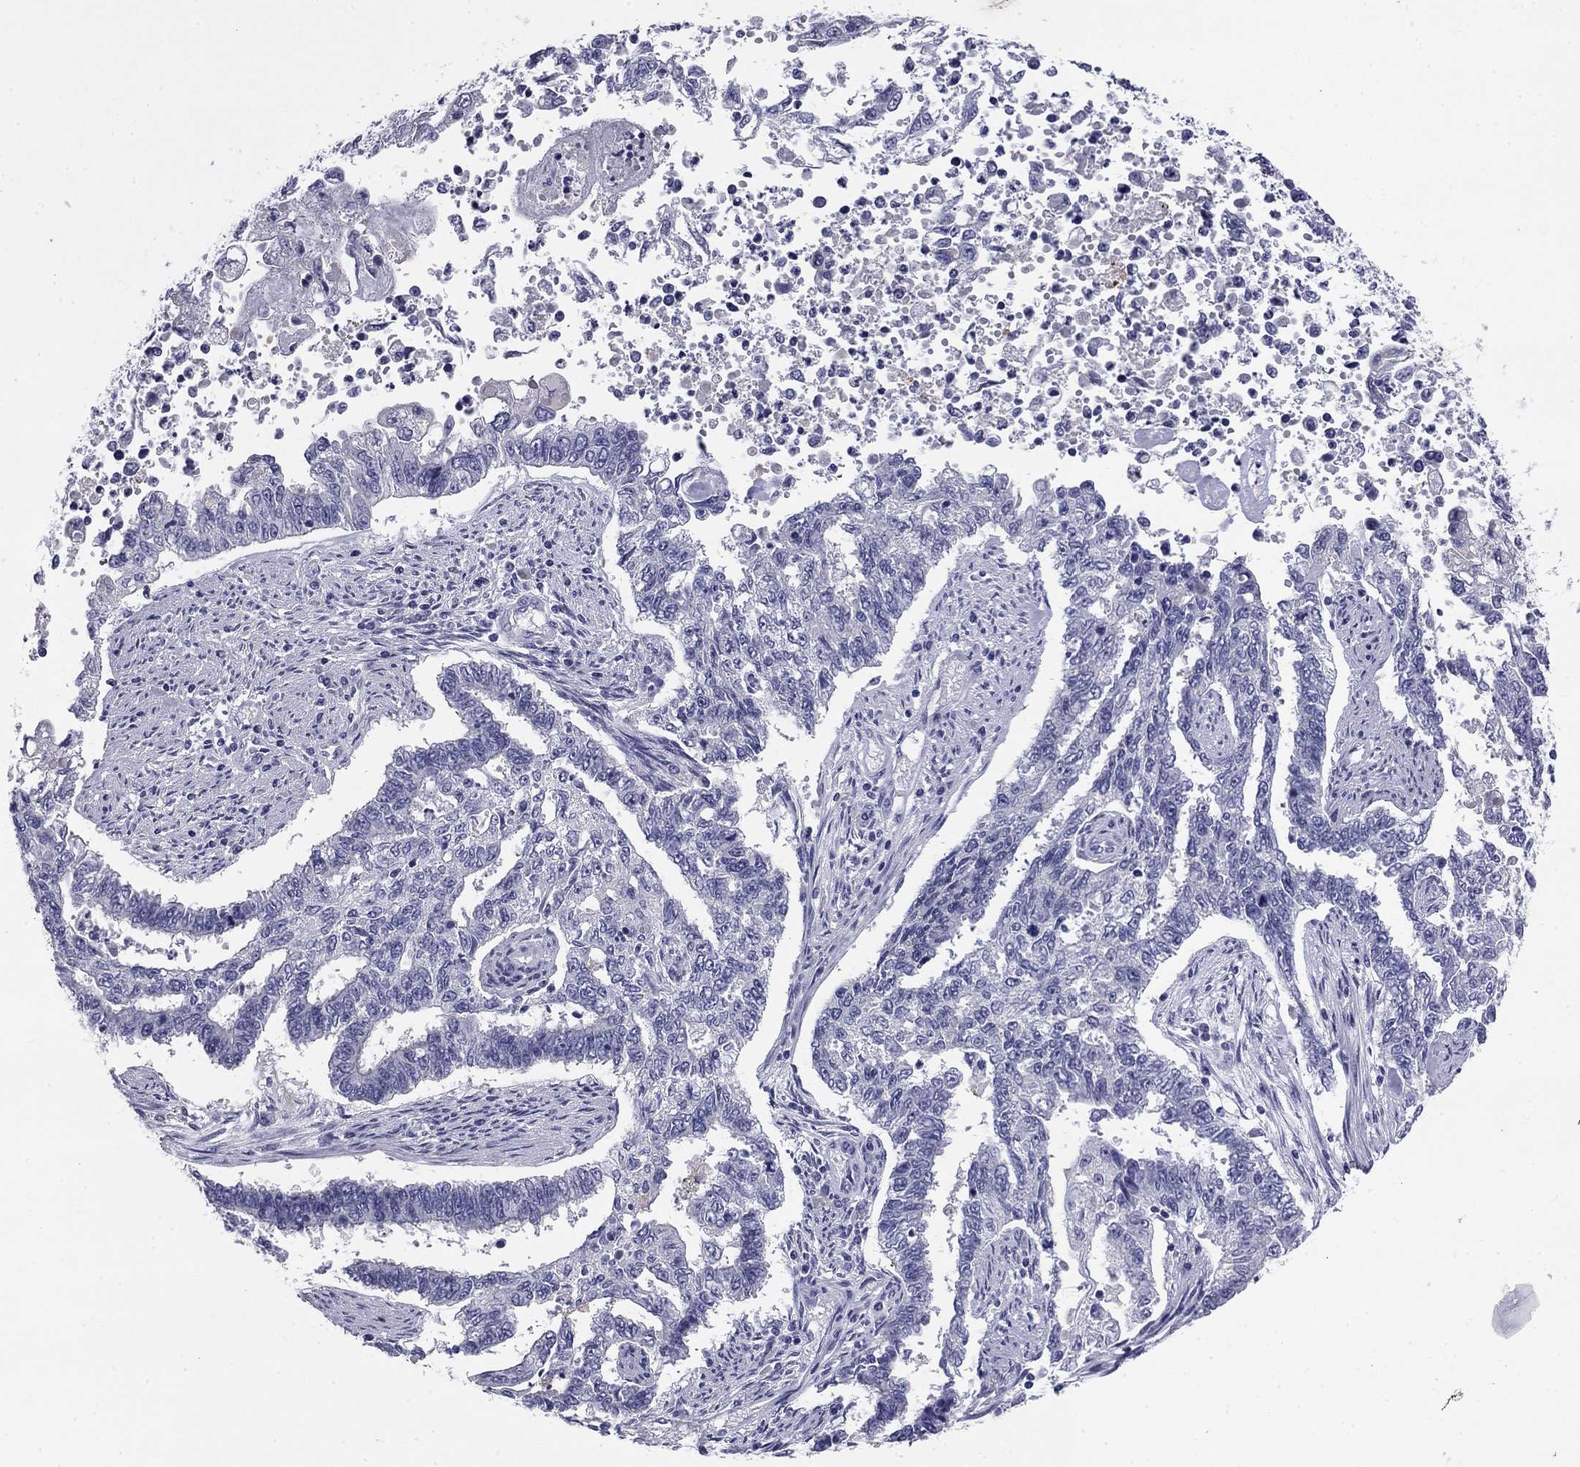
{"staining": {"intensity": "negative", "quantity": "none", "location": "none"}, "tissue": "endometrial cancer", "cell_type": "Tumor cells", "image_type": "cancer", "snomed": [{"axis": "morphology", "description": "Adenocarcinoma, NOS"}, {"axis": "topography", "description": "Uterus"}], "caption": "Adenocarcinoma (endometrial) was stained to show a protein in brown. There is no significant positivity in tumor cells.", "gene": "ABCC2", "patient": {"sex": "female", "age": 59}}